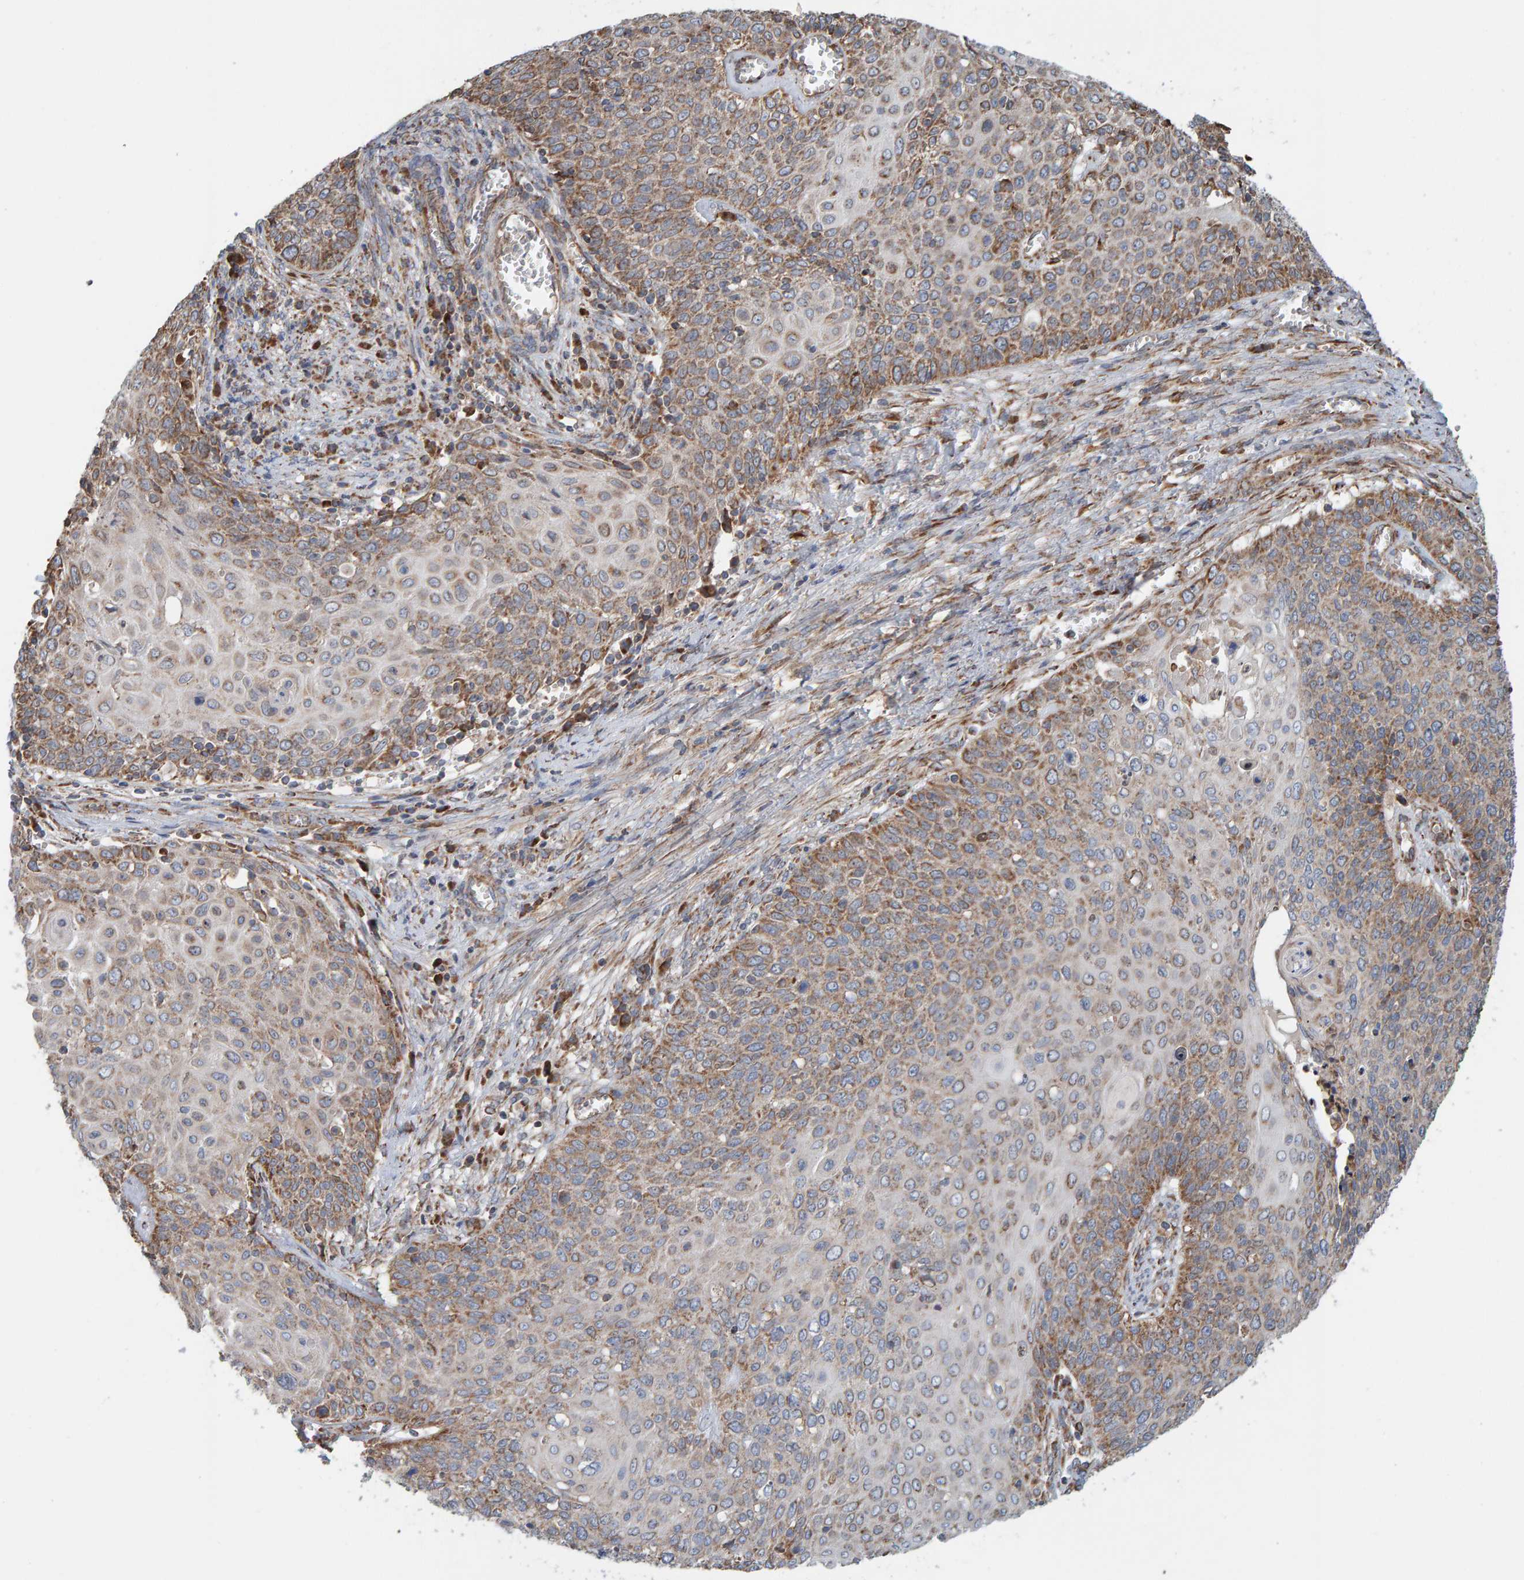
{"staining": {"intensity": "moderate", "quantity": ">75%", "location": "cytoplasmic/membranous"}, "tissue": "cervical cancer", "cell_type": "Tumor cells", "image_type": "cancer", "snomed": [{"axis": "morphology", "description": "Squamous cell carcinoma, NOS"}, {"axis": "topography", "description": "Cervix"}], "caption": "The photomicrograph displays immunohistochemical staining of cervical cancer (squamous cell carcinoma). There is moderate cytoplasmic/membranous positivity is appreciated in about >75% of tumor cells. (DAB IHC, brown staining for protein, blue staining for nuclei).", "gene": "MRPL45", "patient": {"sex": "female", "age": 39}}